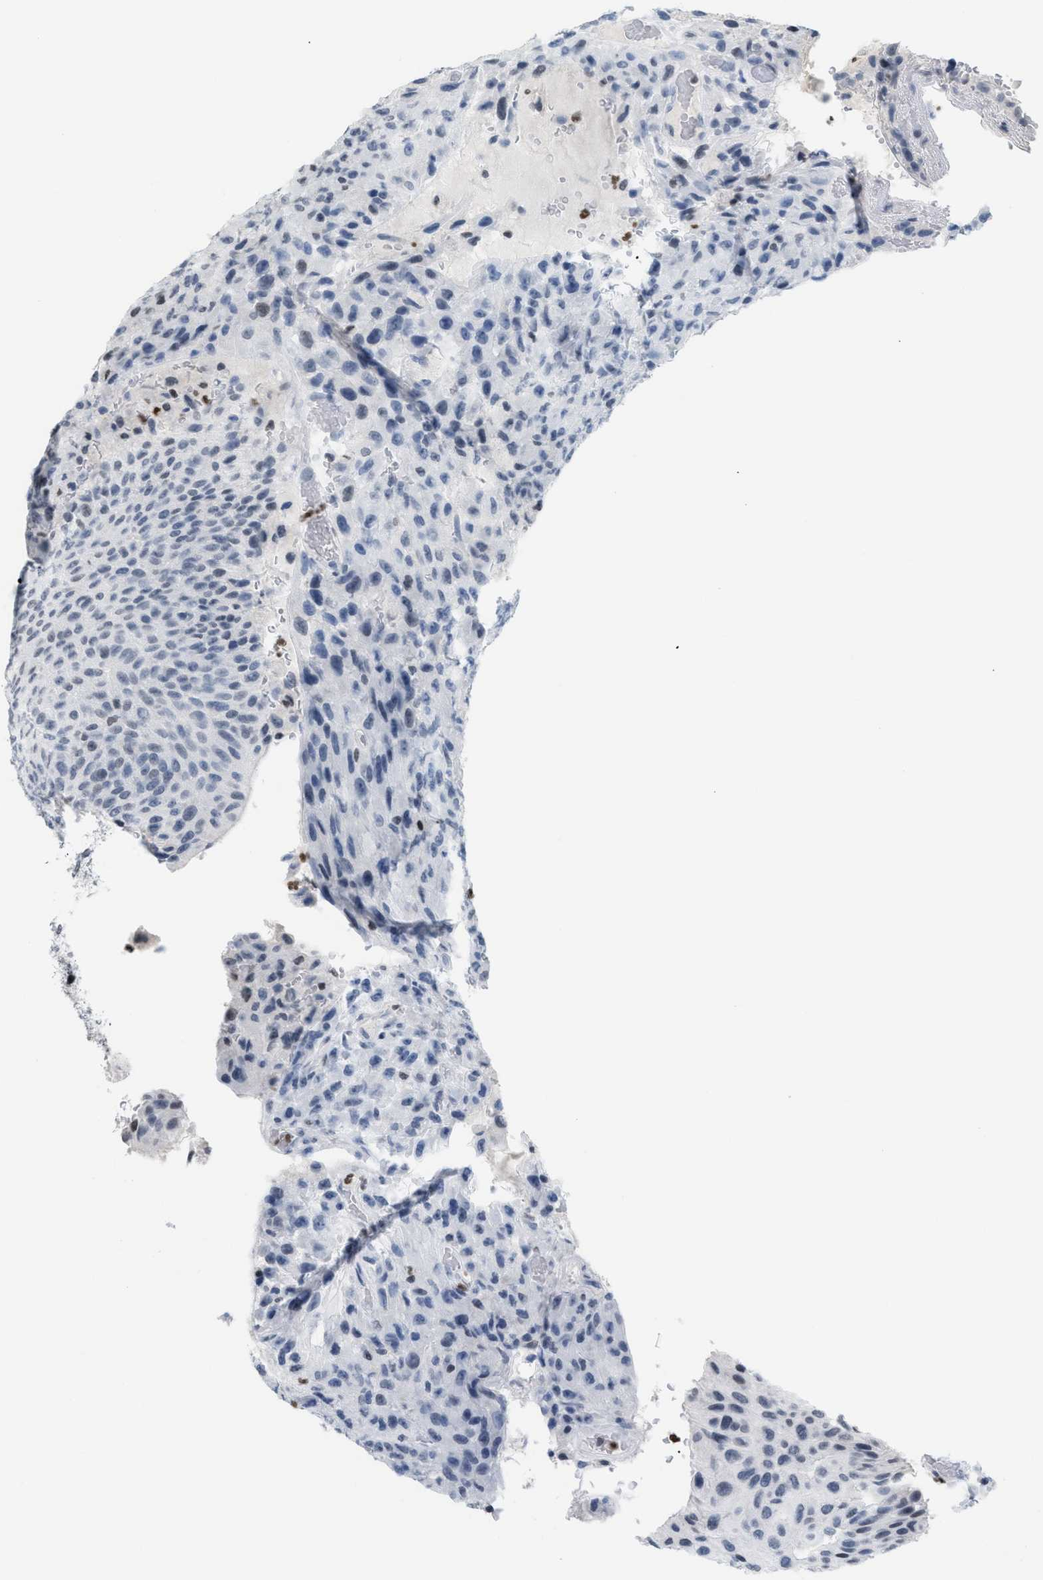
{"staining": {"intensity": "negative", "quantity": "none", "location": "none"}, "tissue": "urothelial cancer", "cell_type": "Tumor cells", "image_type": "cancer", "snomed": [{"axis": "morphology", "description": "Urothelial carcinoma, High grade"}, {"axis": "topography", "description": "Urinary bladder"}], "caption": "Urothelial cancer was stained to show a protein in brown. There is no significant expression in tumor cells.", "gene": "HMGN2", "patient": {"sex": "male", "age": 66}}